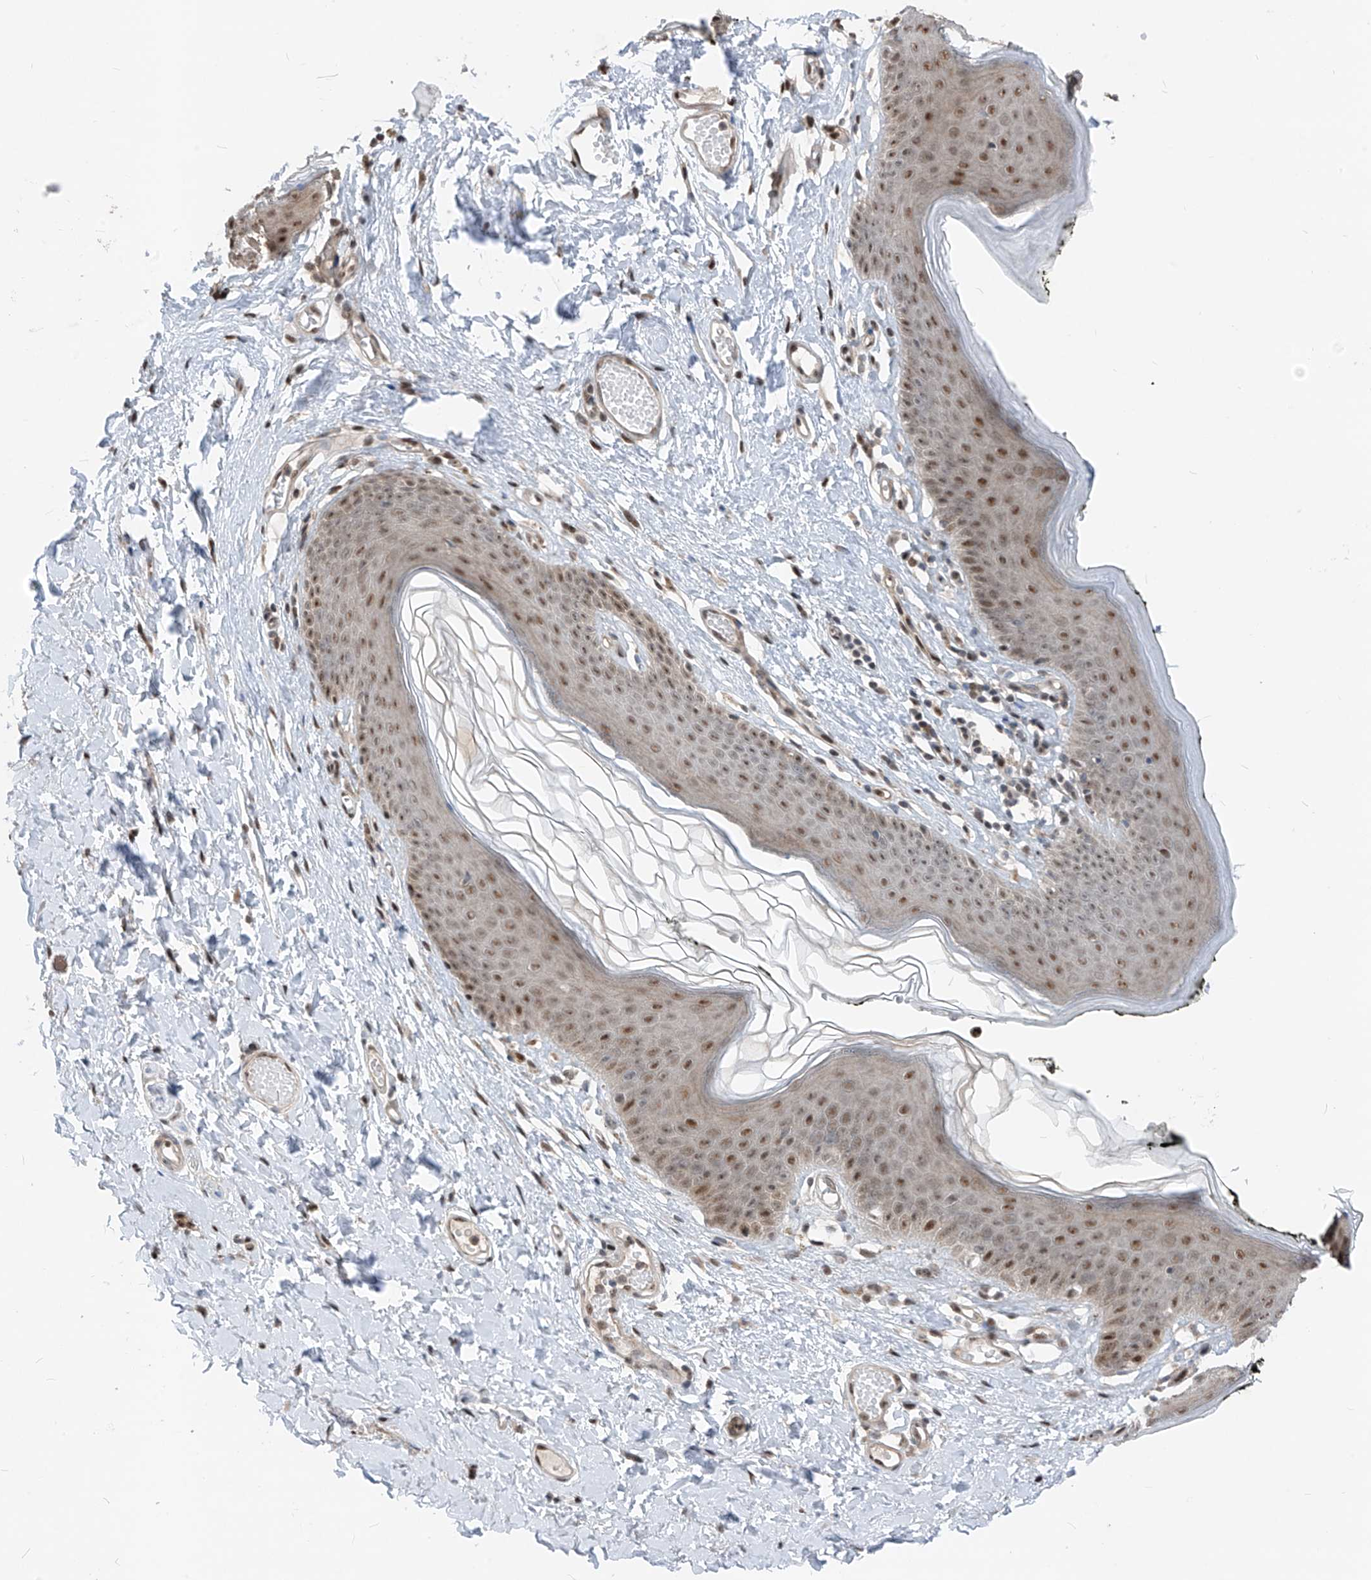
{"staining": {"intensity": "moderate", "quantity": ">75%", "location": "nuclear"}, "tissue": "skin", "cell_type": "Epidermal cells", "image_type": "normal", "snomed": [{"axis": "morphology", "description": "Normal tissue, NOS"}, {"axis": "morphology", "description": "Inflammation, NOS"}, {"axis": "topography", "description": "Vulva"}], "caption": "Brown immunohistochemical staining in normal human skin displays moderate nuclear positivity in about >75% of epidermal cells. The protein is shown in brown color, while the nuclei are stained blue.", "gene": "RBP7", "patient": {"sex": "female", "age": 84}}